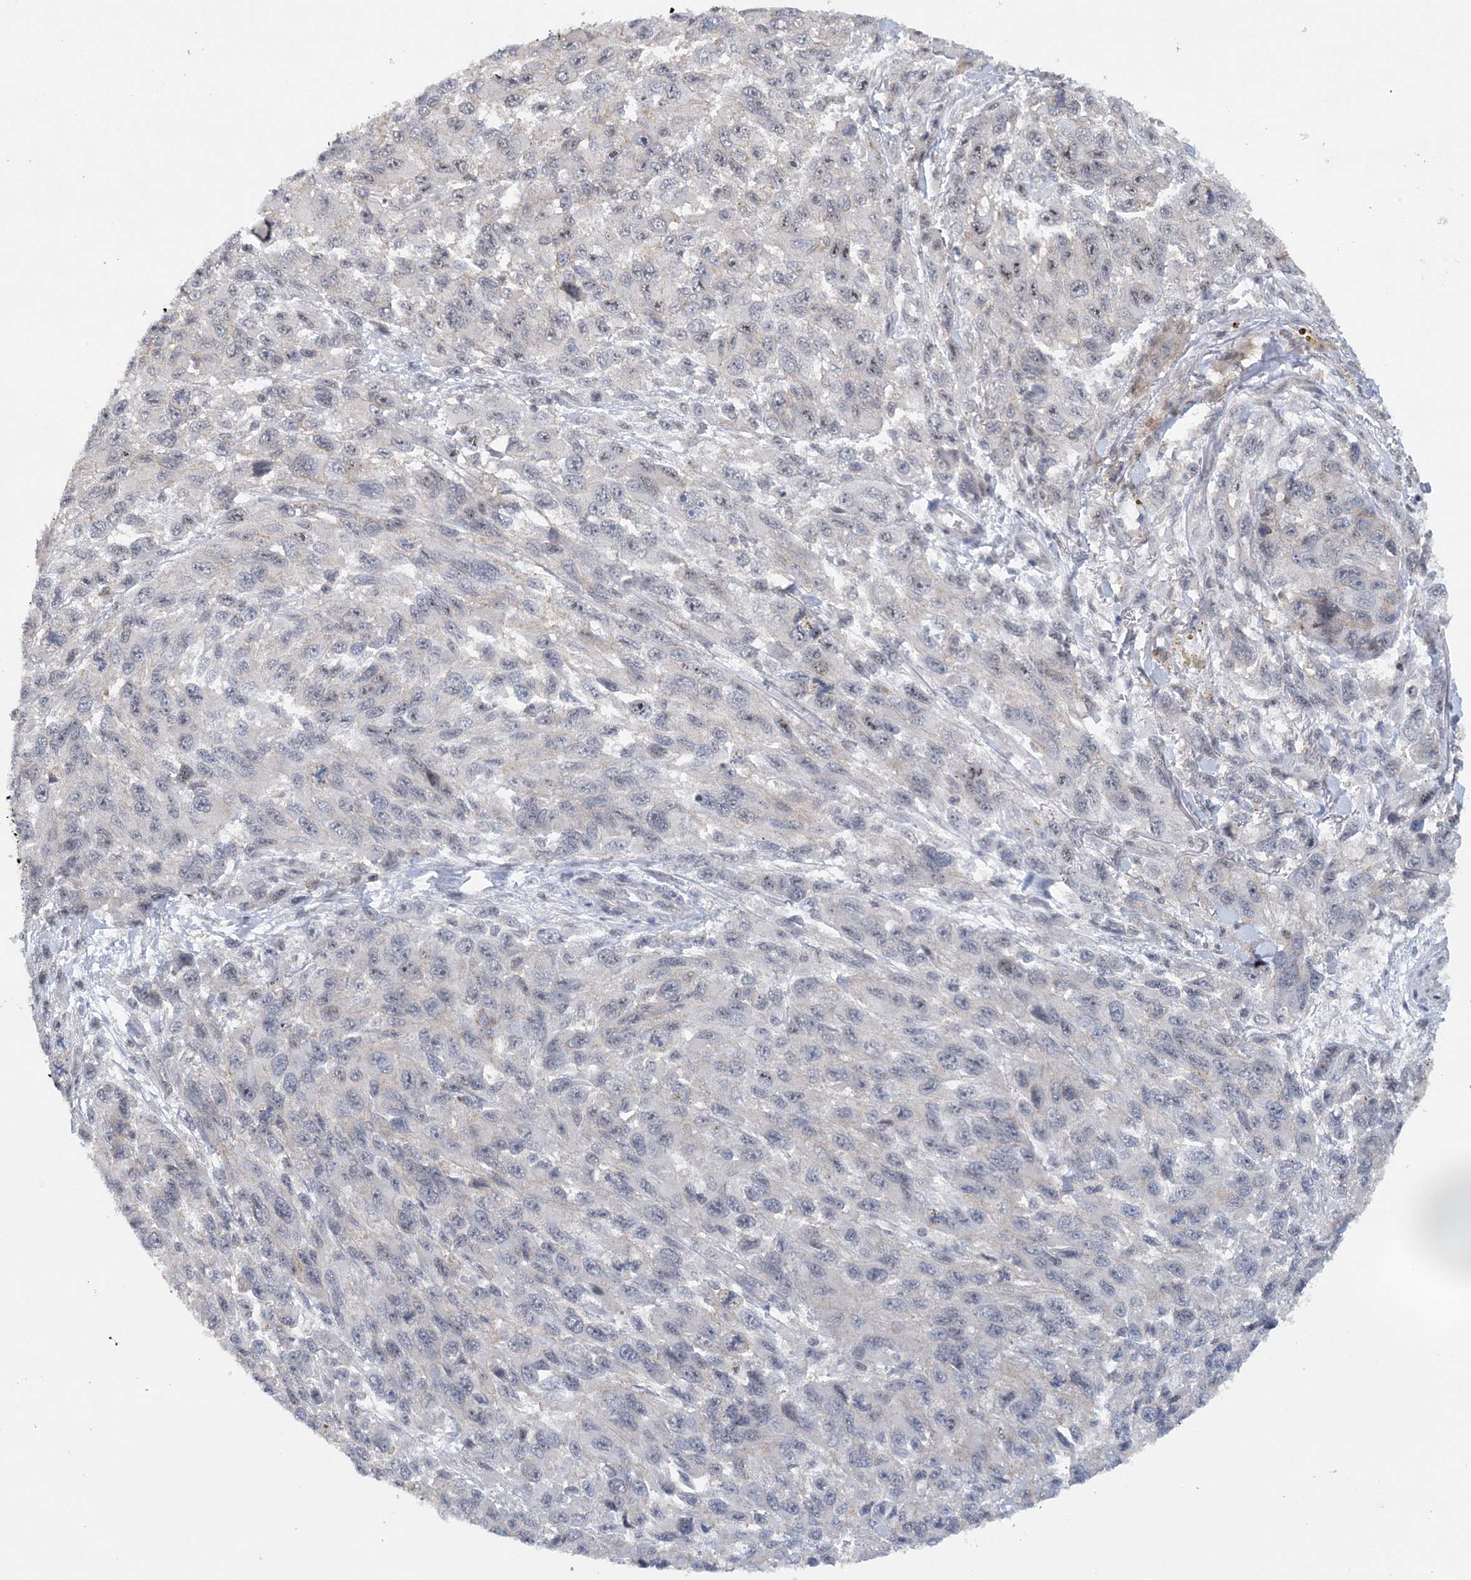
{"staining": {"intensity": "negative", "quantity": "none", "location": "none"}, "tissue": "melanoma", "cell_type": "Tumor cells", "image_type": "cancer", "snomed": [{"axis": "morphology", "description": "Malignant melanoma, NOS"}, {"axis": "topography", "description": "Skin"}], "caption": "A micrograph of human malignant melanoma is negative for staining in tumor cells.", "gene": "CCDC152", "patient": {"sex": "female", "age": 96}}